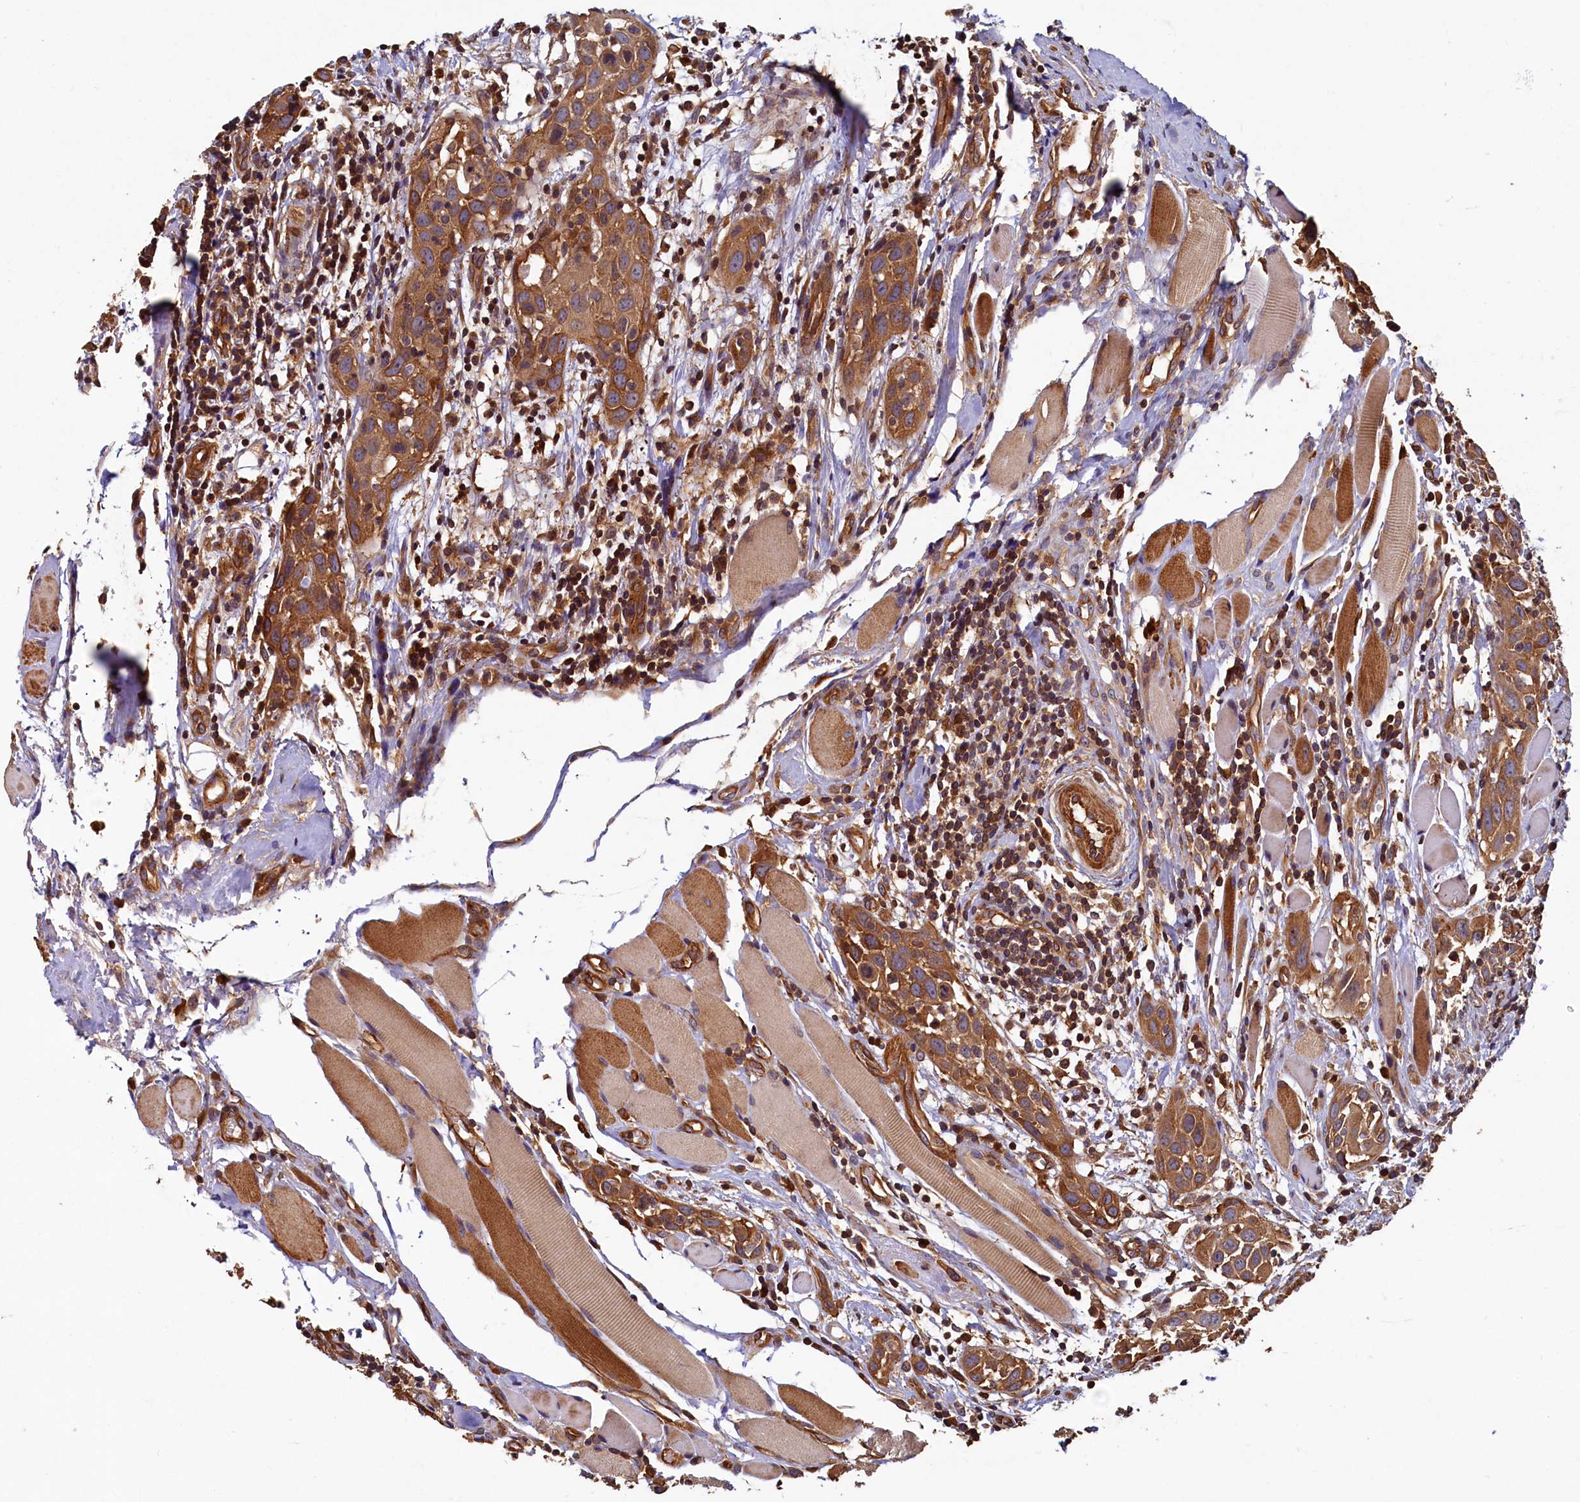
{"staining": {"intensity": "moderate", "quantity": ">75%", "location": "cytoplasmic/membranous"}, "tissue": "head and neck cancer", "cell_type": "Tumor cells", "image_type": "cancer", "snomed": [{"axis": "morphology", "description": "Squamous cell carcinoma, NOS"}, {"axis": "topography", "description": "Oral tissue"}, {"axis": "topography", "description": "Head-Neck"}], "caption": "The immunohistochemical stain labels moderate cytoplasmic/membranous expression in tumor cells of head and neck cancer tissue.", "gene": "CCDC102B", "patient": {"sex": "female", "age": 50}}